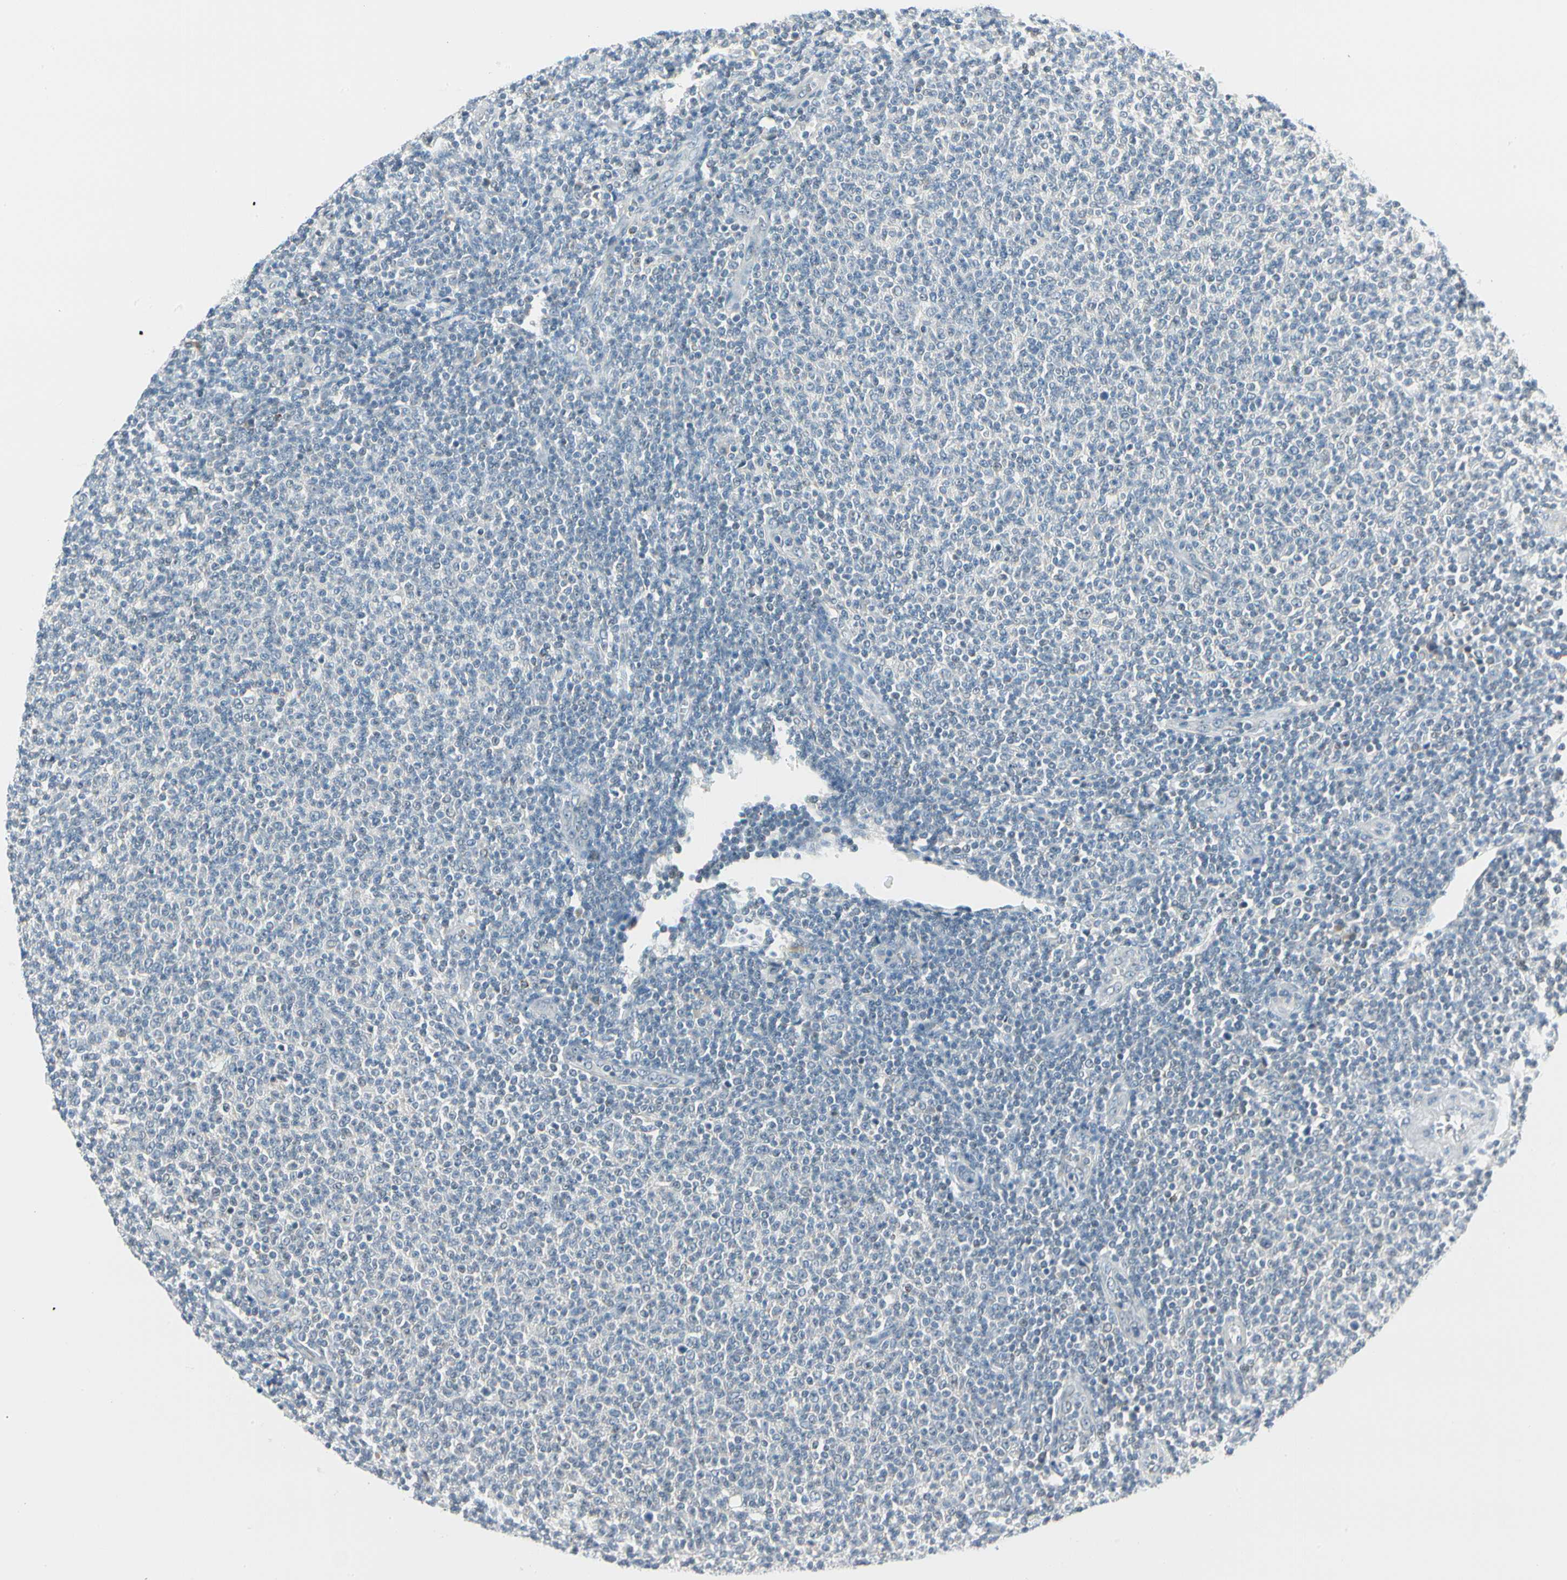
{"staining": {"intensity": "negative", "quantity": "none", "location": "none"}, "tissue": "lymphoma", "cell_type": "Tumor cells", "image_type": "cancer", "snomed": [{"axis": "morphology", "description": "Malignant lymphoma, non-Hodgkin's type, Low grade"}, {"axis": "topography", "description": "Lymph node"}], "caption": "A photomicrograph of low-grade malignant lymphoma, non-Hodgkin's type stained for a protein displays no brown staining in tumor cells.", "gene": "ZSCAN1", "patient": {"sex": "male", "age": 66}}